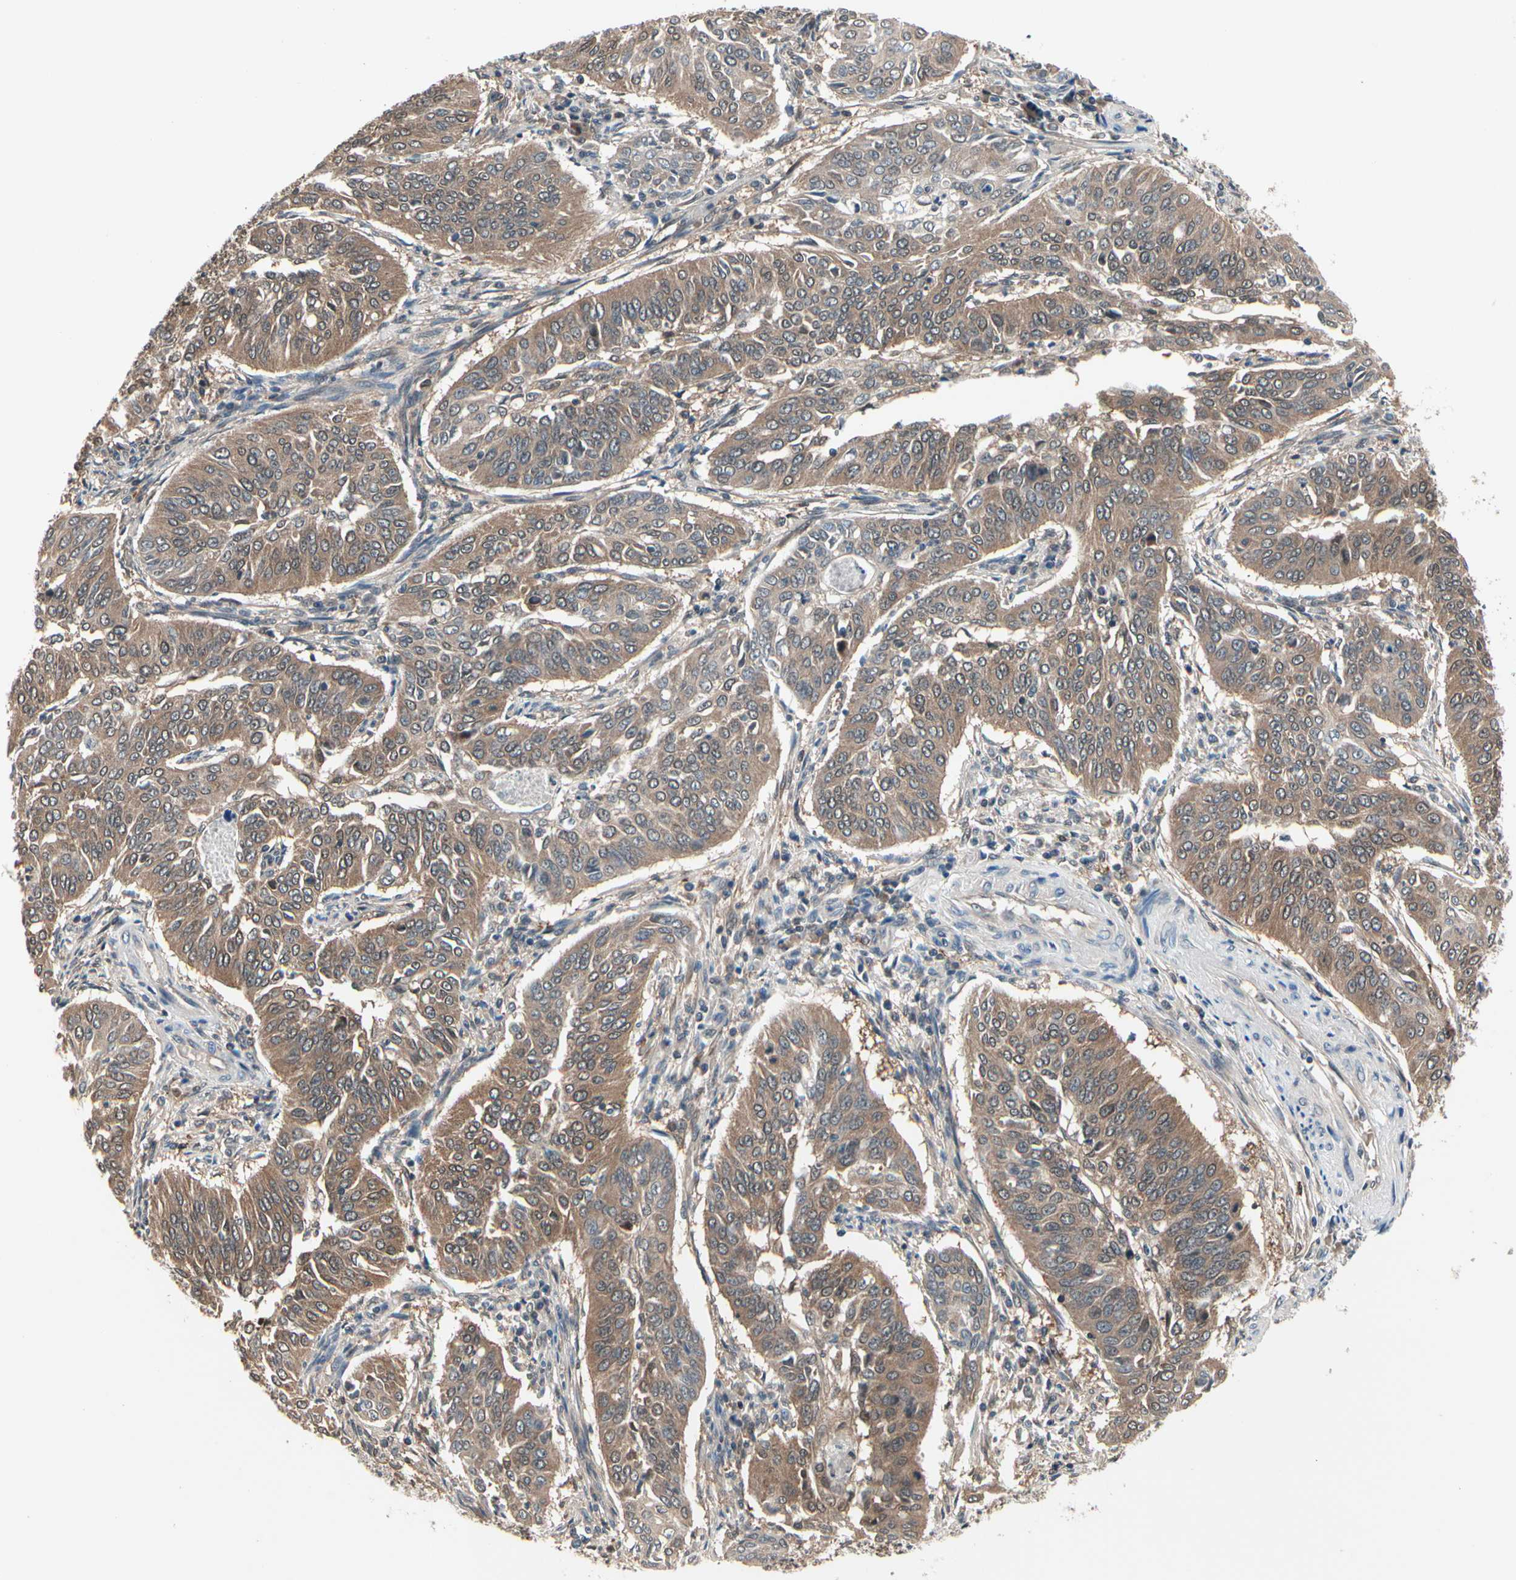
{"staining": {"intensity": "moderate", "quantity": ">75%", "location": "cytoplasmic/membranous"}, "tissue": "cervical cancer", "cell_type": "Tumor cells", "image_type": "cancer", "snomed": [{"axis": "morphology", "description": "Normal tissue, NOS"}, {"axis": "morphology", "description": "Squamous cell carcinoma, NOS"}, {"axis": "topography", "description": "Cervix"}], "caption": "A high-resolution image shows IHC staining of squamous cell carcinoma (cervical), which reveals moderate cytoplasmic/membranous expression in approximately >75% of tumor cells.", "gene": "PRDX6", "patient": {"sex": "female", "age": 39}}